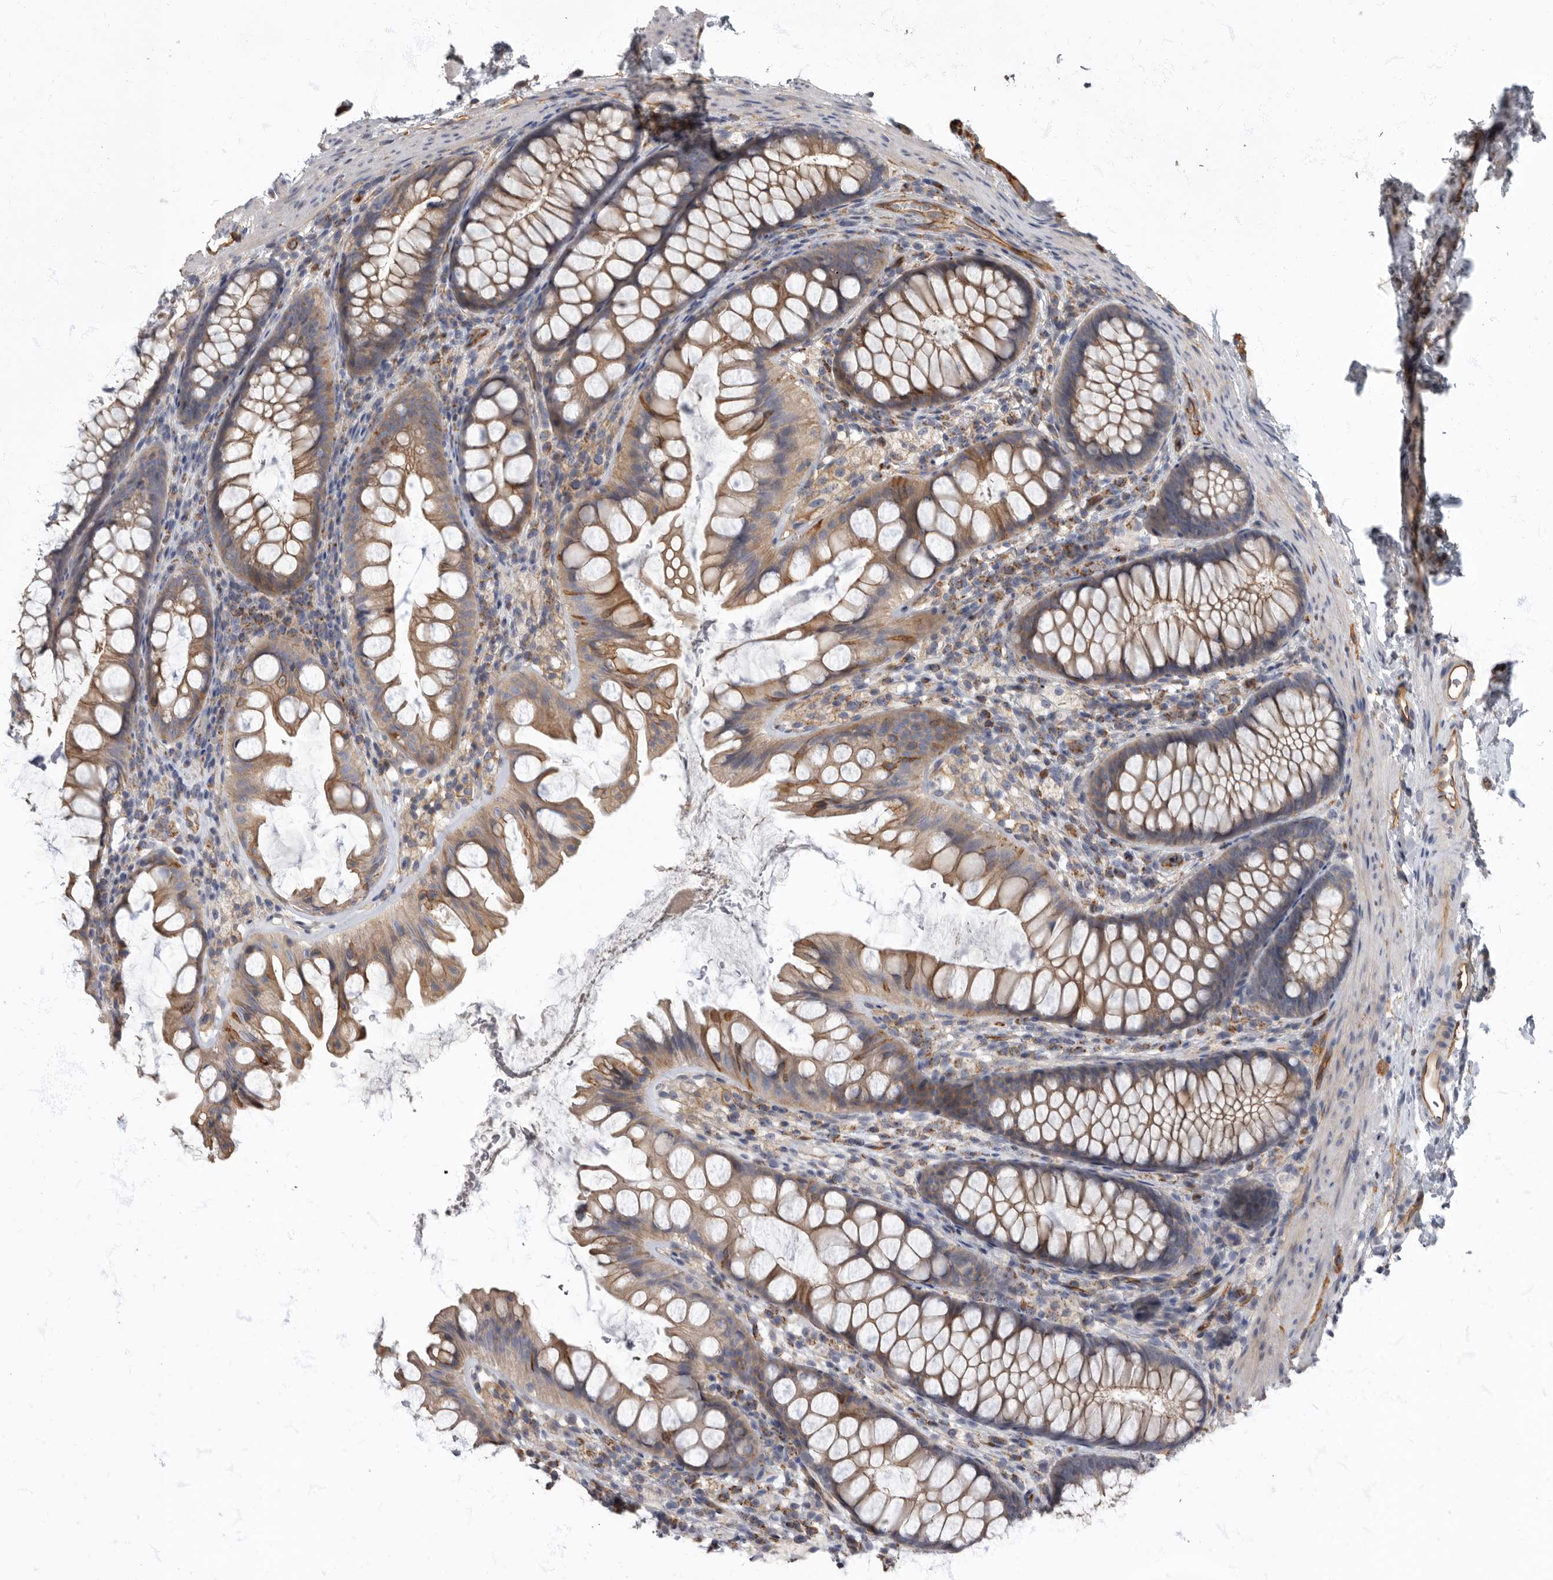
{"staining": {"intensity": "moderate", "quantity": ">75%", "location": "cytoplasmic/membranous"}, "tissue": "colon", "cell_type": "Endothelial cells", "image_type": "normal", "snomed": [{"axis": "morphology", "description": "Normal tissue, NOS"}, {"axis": "topography", "description": "Colon"}], "caption": "Immunohistochemical staining of benign human colon reveals medium levels of moderate cytoplasmic/membranous staining in about >75% of endothelial cells. The protein is stained brown, and the nuclei are stained in blue (DAB (3,3'-diaminobenzidine) IHC with brightfield microscopy, high magnification).", "gene": "PDK1", "patient": {"sex": "female", "age": 62}}